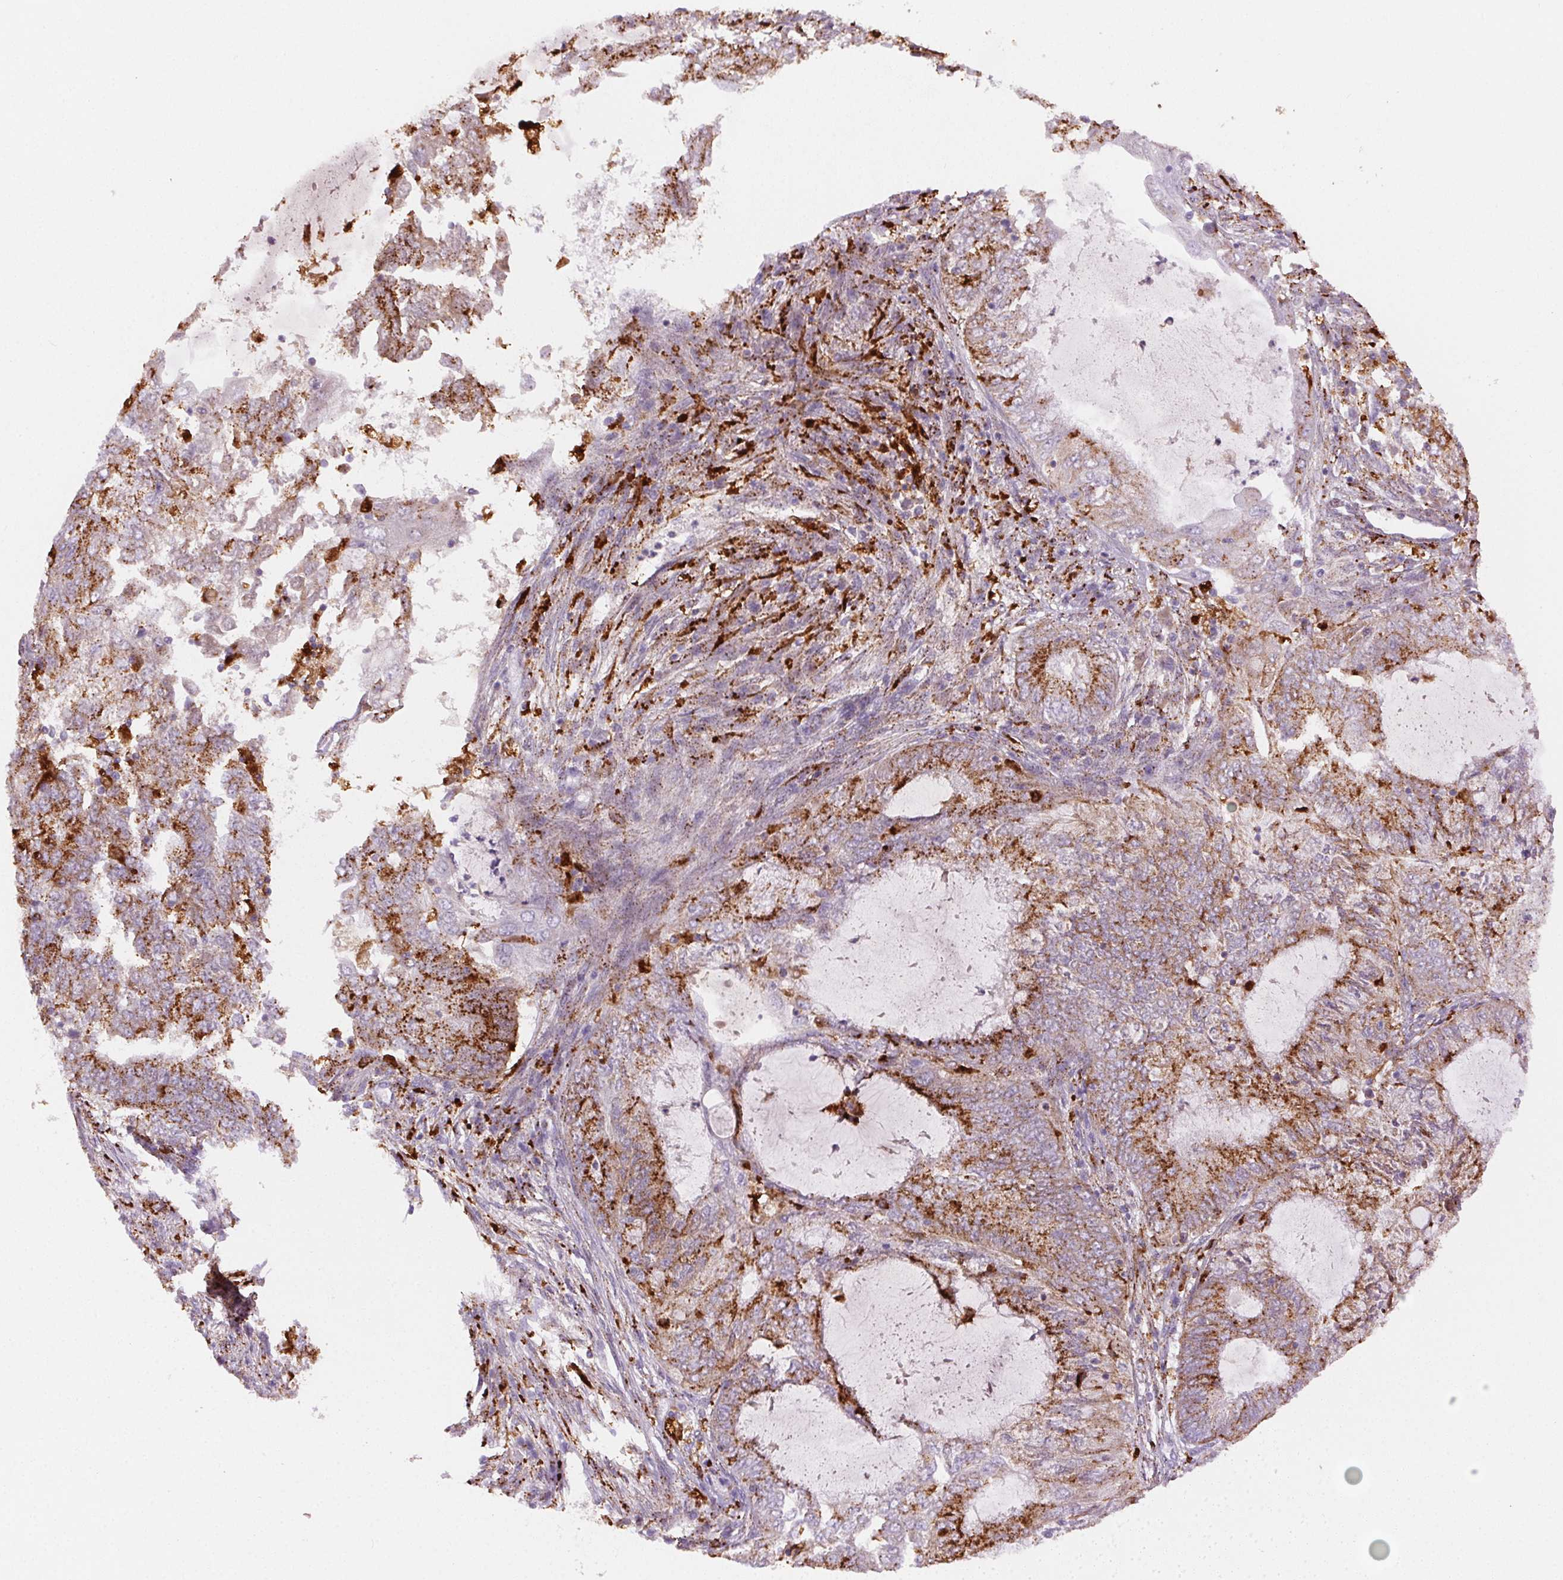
{"staining": {"intensity": "strong", "quantity": "25%-75%", "location": "cytoplasmic/membranous"}, "tissue": "endometrial cancer", "cell_type": "Tumor cells", "image_type": "cancer", "snomed": [{"axis": "morphology", "description": "Adenocarcinoma, NOS"}, {"axis": "topography", "description": "Endometrium"}], "caption": "An image showing strong cytoplasmic/membranous positivity in about 25%-75% of tumor cells in endometrial cancer, as visualized by brown immunohistochemical staining.", "gene": "SCPEP1", "patient": {"sex": "female", "age": 62}}